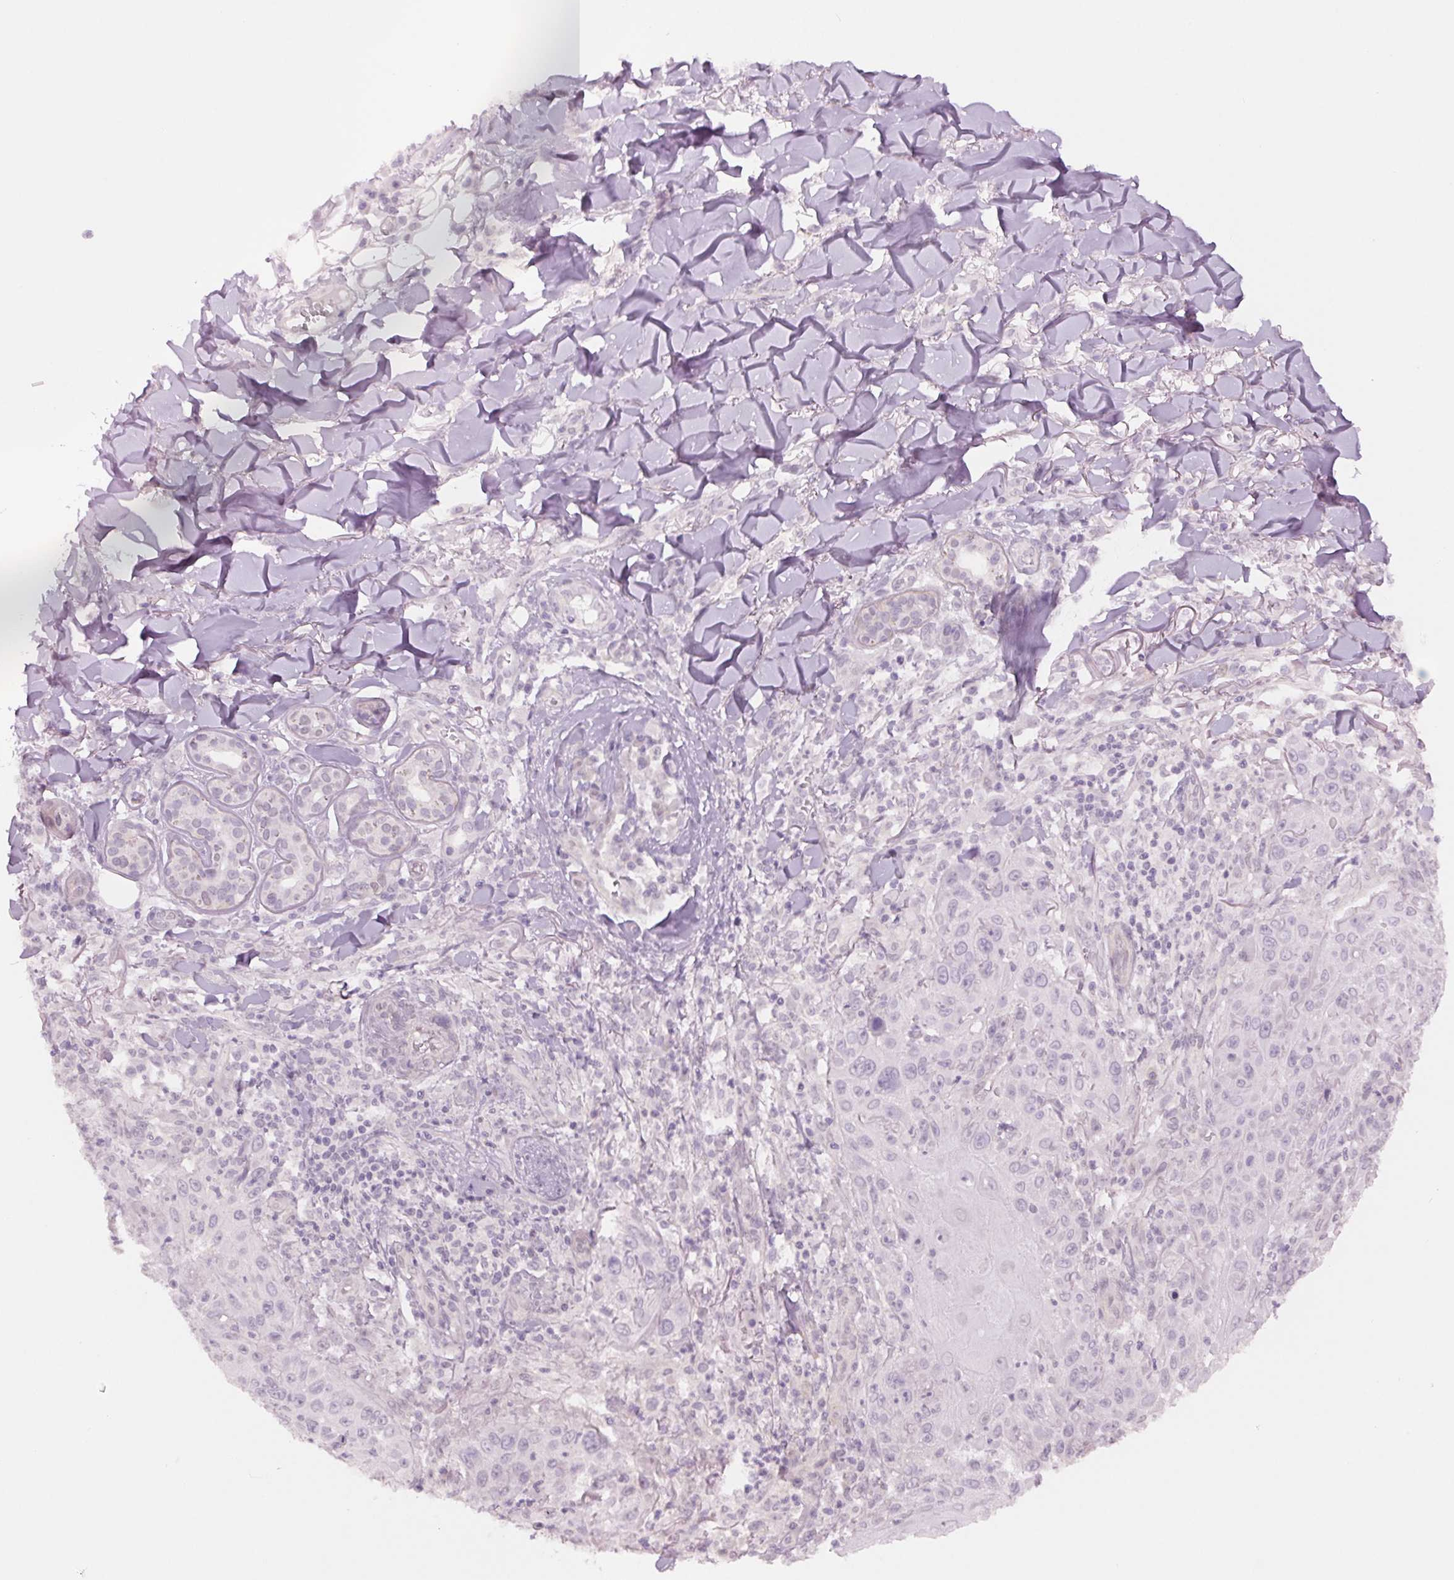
{"staining": {"intensity": "negative", "quantity": "none", "location": "none"}, "tissue": "skin cancer", "cell_type": "Tumor cells", "image_type": "cancer", "snomed": [{"axis": "morphology", "description": "Squamous cell carcinoma, NOS"}, {"axis": "topography", "description": "Skin"}], "caption": "Immunohistochemistry photomicrograph of human skin cancer stained for a protein (brown), which demonstrates no staining in tumor cells.", "gene": "PPIA", "patient": {"sex": "male", "age": 75}}